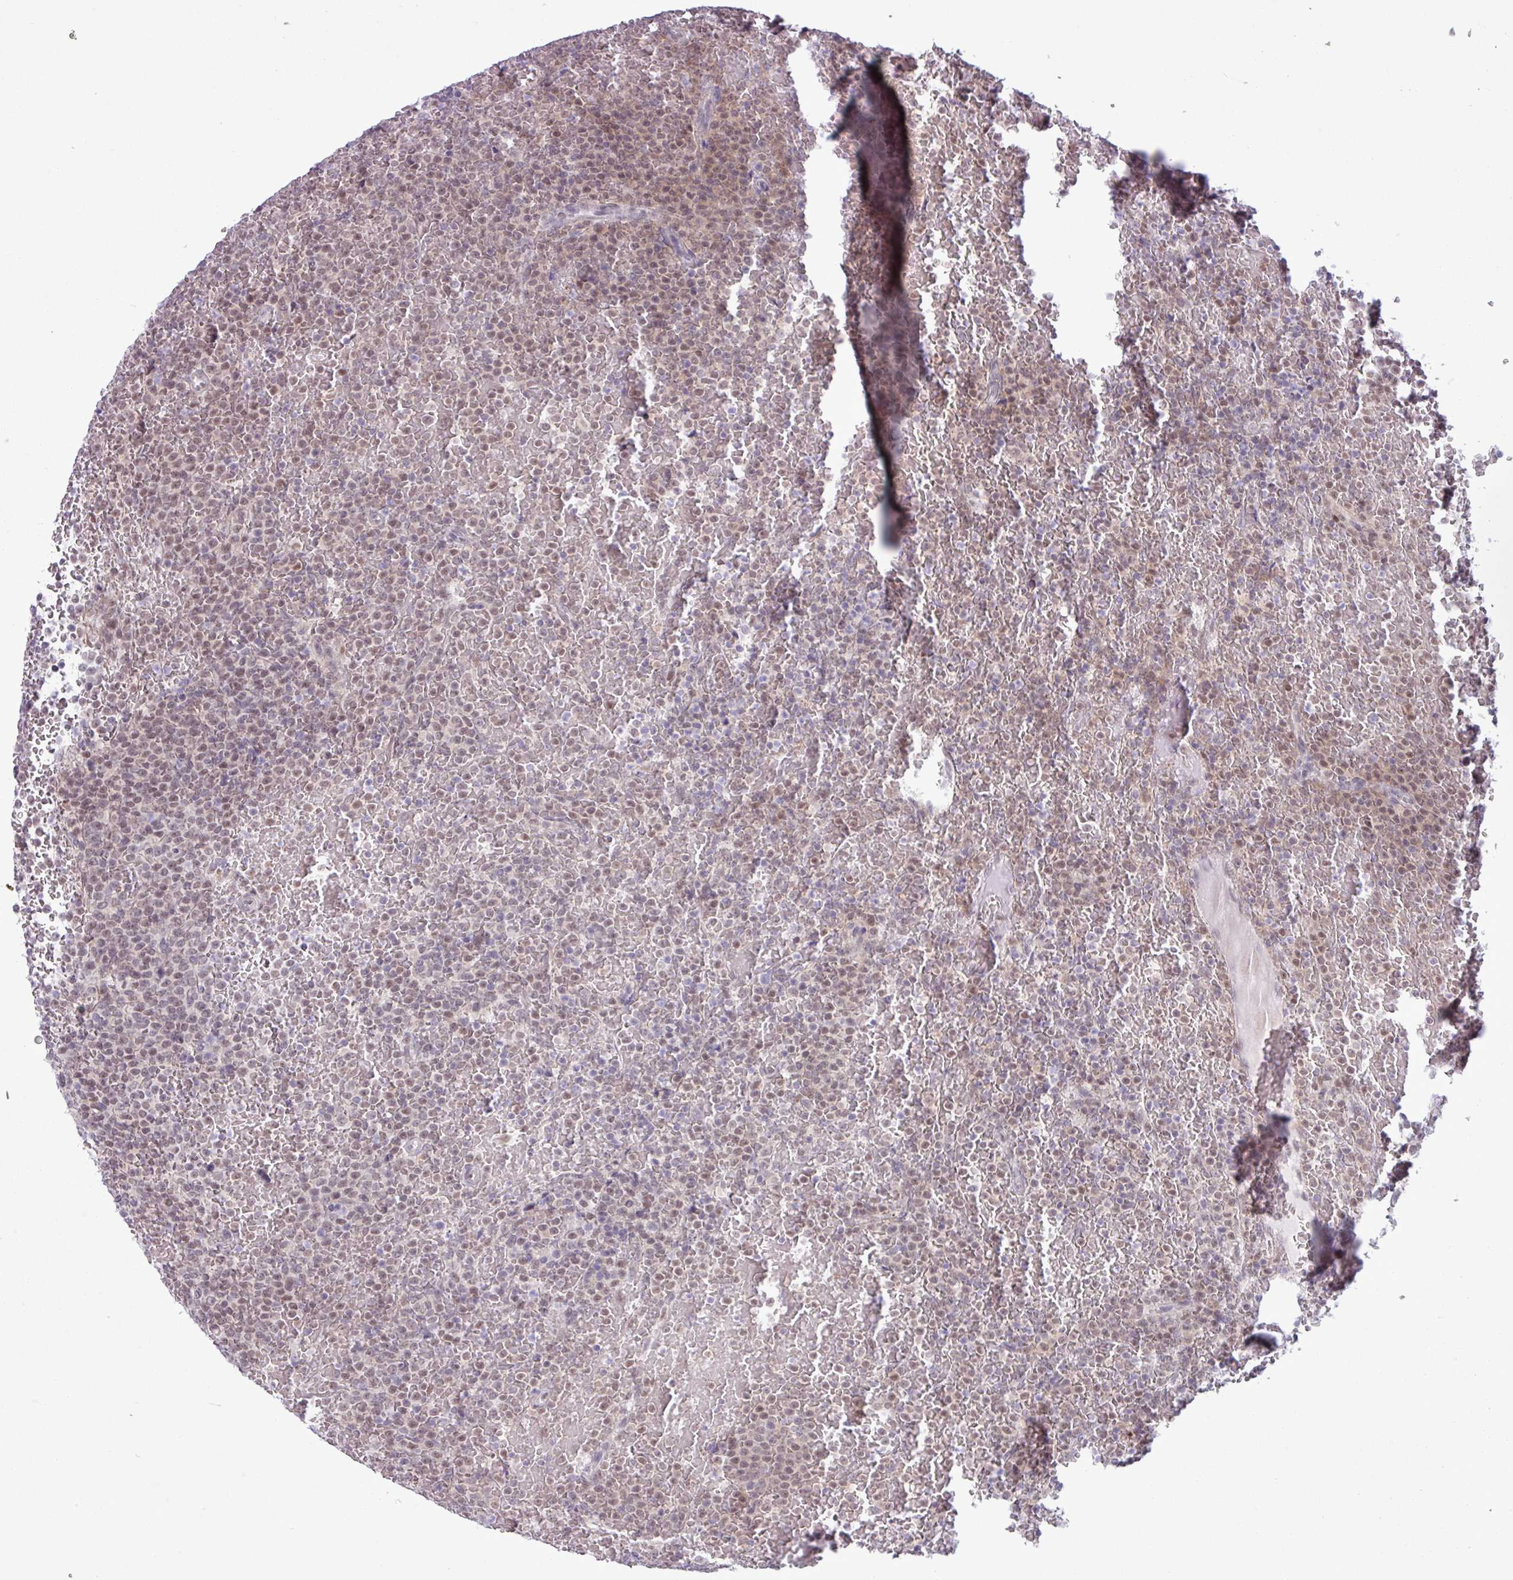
{"staining": {"intensity": "moderate", "quantity": ">75%", "location": "nuclear"}, "tissue": "lymphoma", "cell_type": "Tumor cells", "image_type": "cancer", "snomed": [{"axis": "morphology", "description": "Malignant lymphoma, non-Hodgkin's type, Low grade"}, {"axis": "topography", "description": "Spleen"}], "caption": "Moderate nuclear staining for a protein is seen in about >75% of tumor cells of lymphoma using IHC.", "gene": "NOTCH2", "patient": {"sex": "male", "age": 60}}